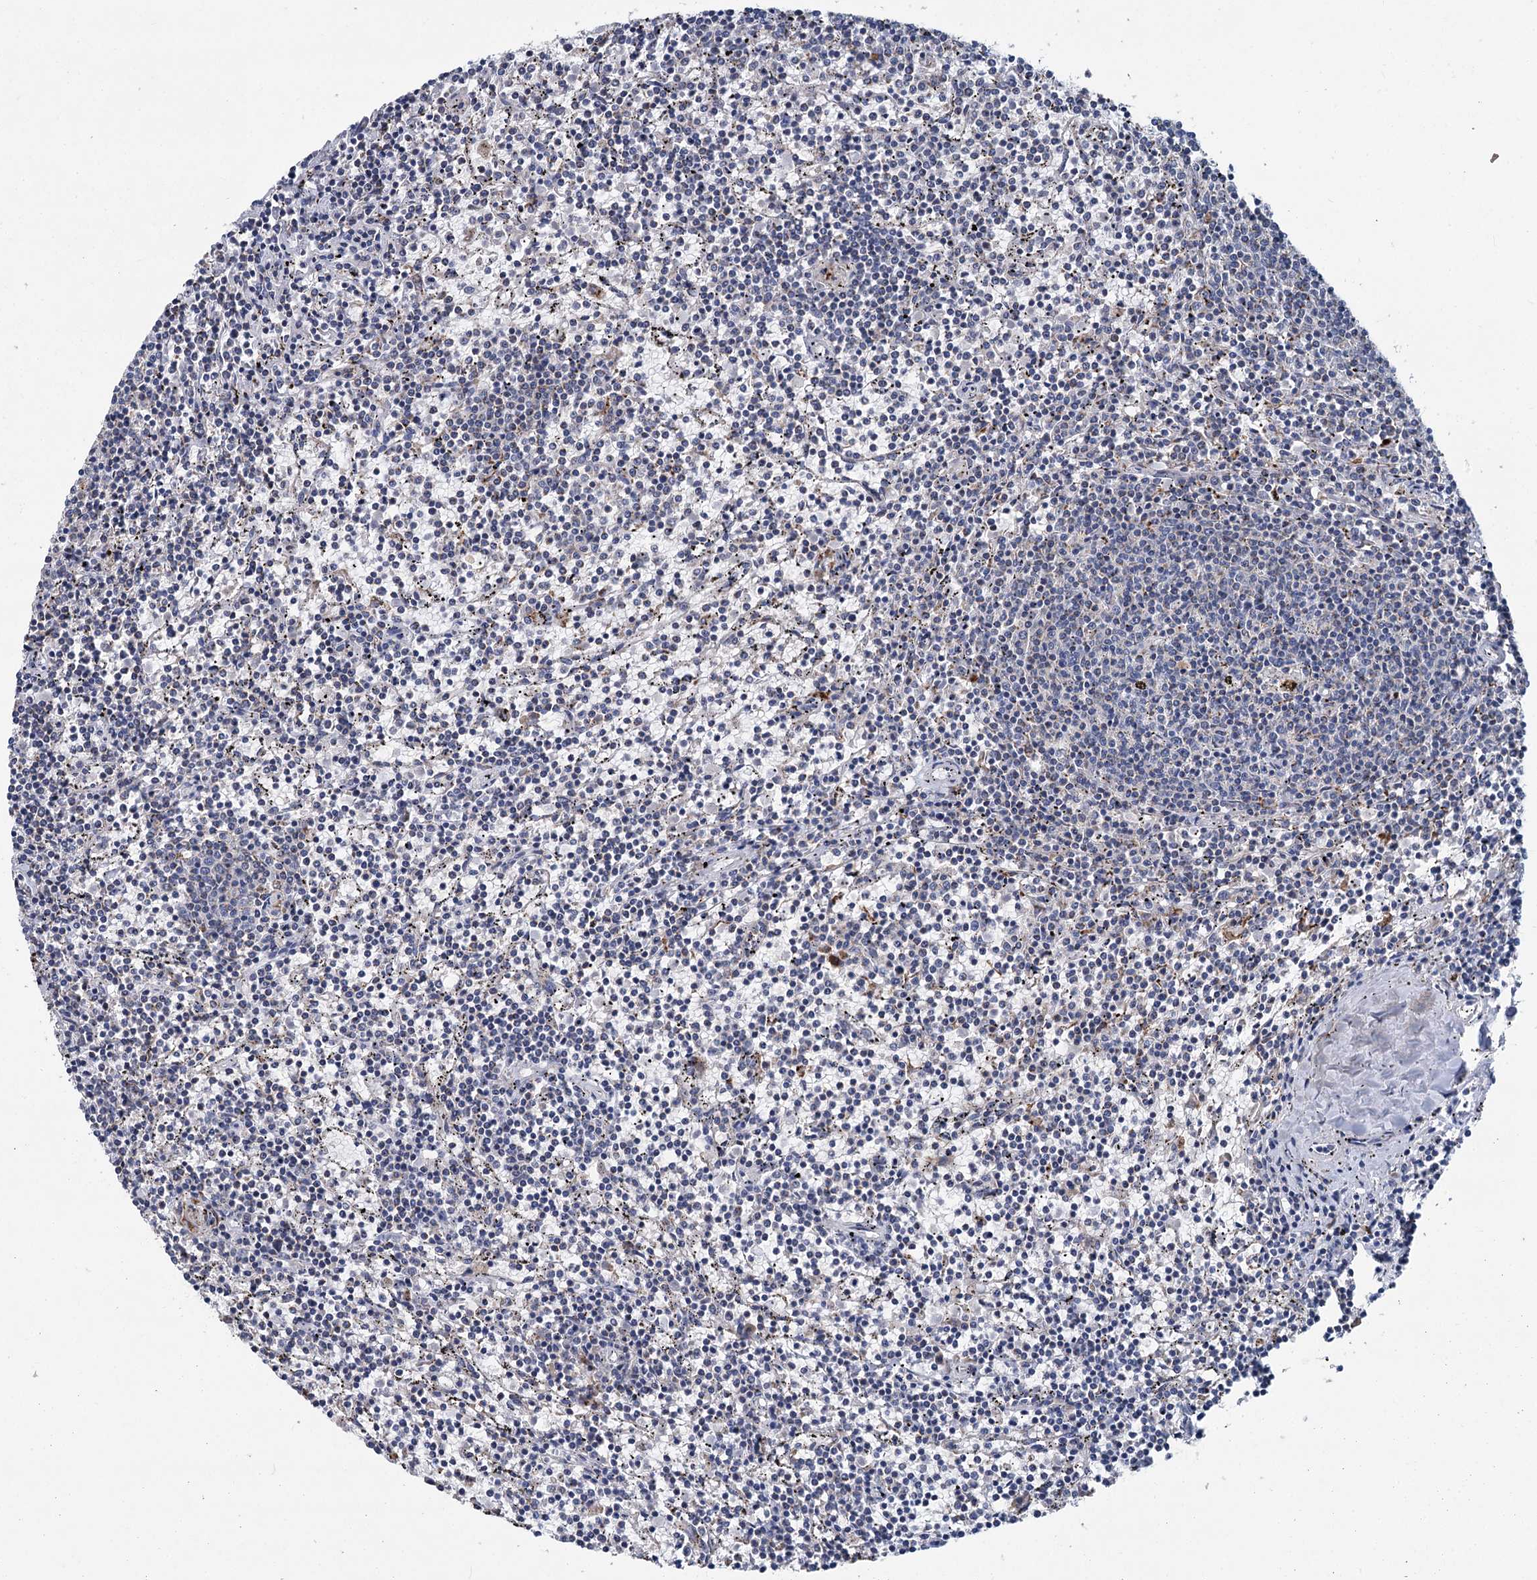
{"staining": {"intensity": "negative", "quantity": "none", "location": "none"}, "tissue": "lymphoma", "cell_type": "Tumor cells", "image_type": "cancer", "snomed": [{"axis": "morphology", "description": "Malignant lymphoma, non-Hodgkin's type, Low grade"}, {"axis": "topography", "description": "Spleen"}], "caption": "Human malignant lymphoma, non-Hodgkin's type (low-grade) stained for a protein using immunohistochemistry (IHC) displays no expression in tumor cells.", "gene": "ANKRD16", "patient": {"sex": "female", "age": 50}}